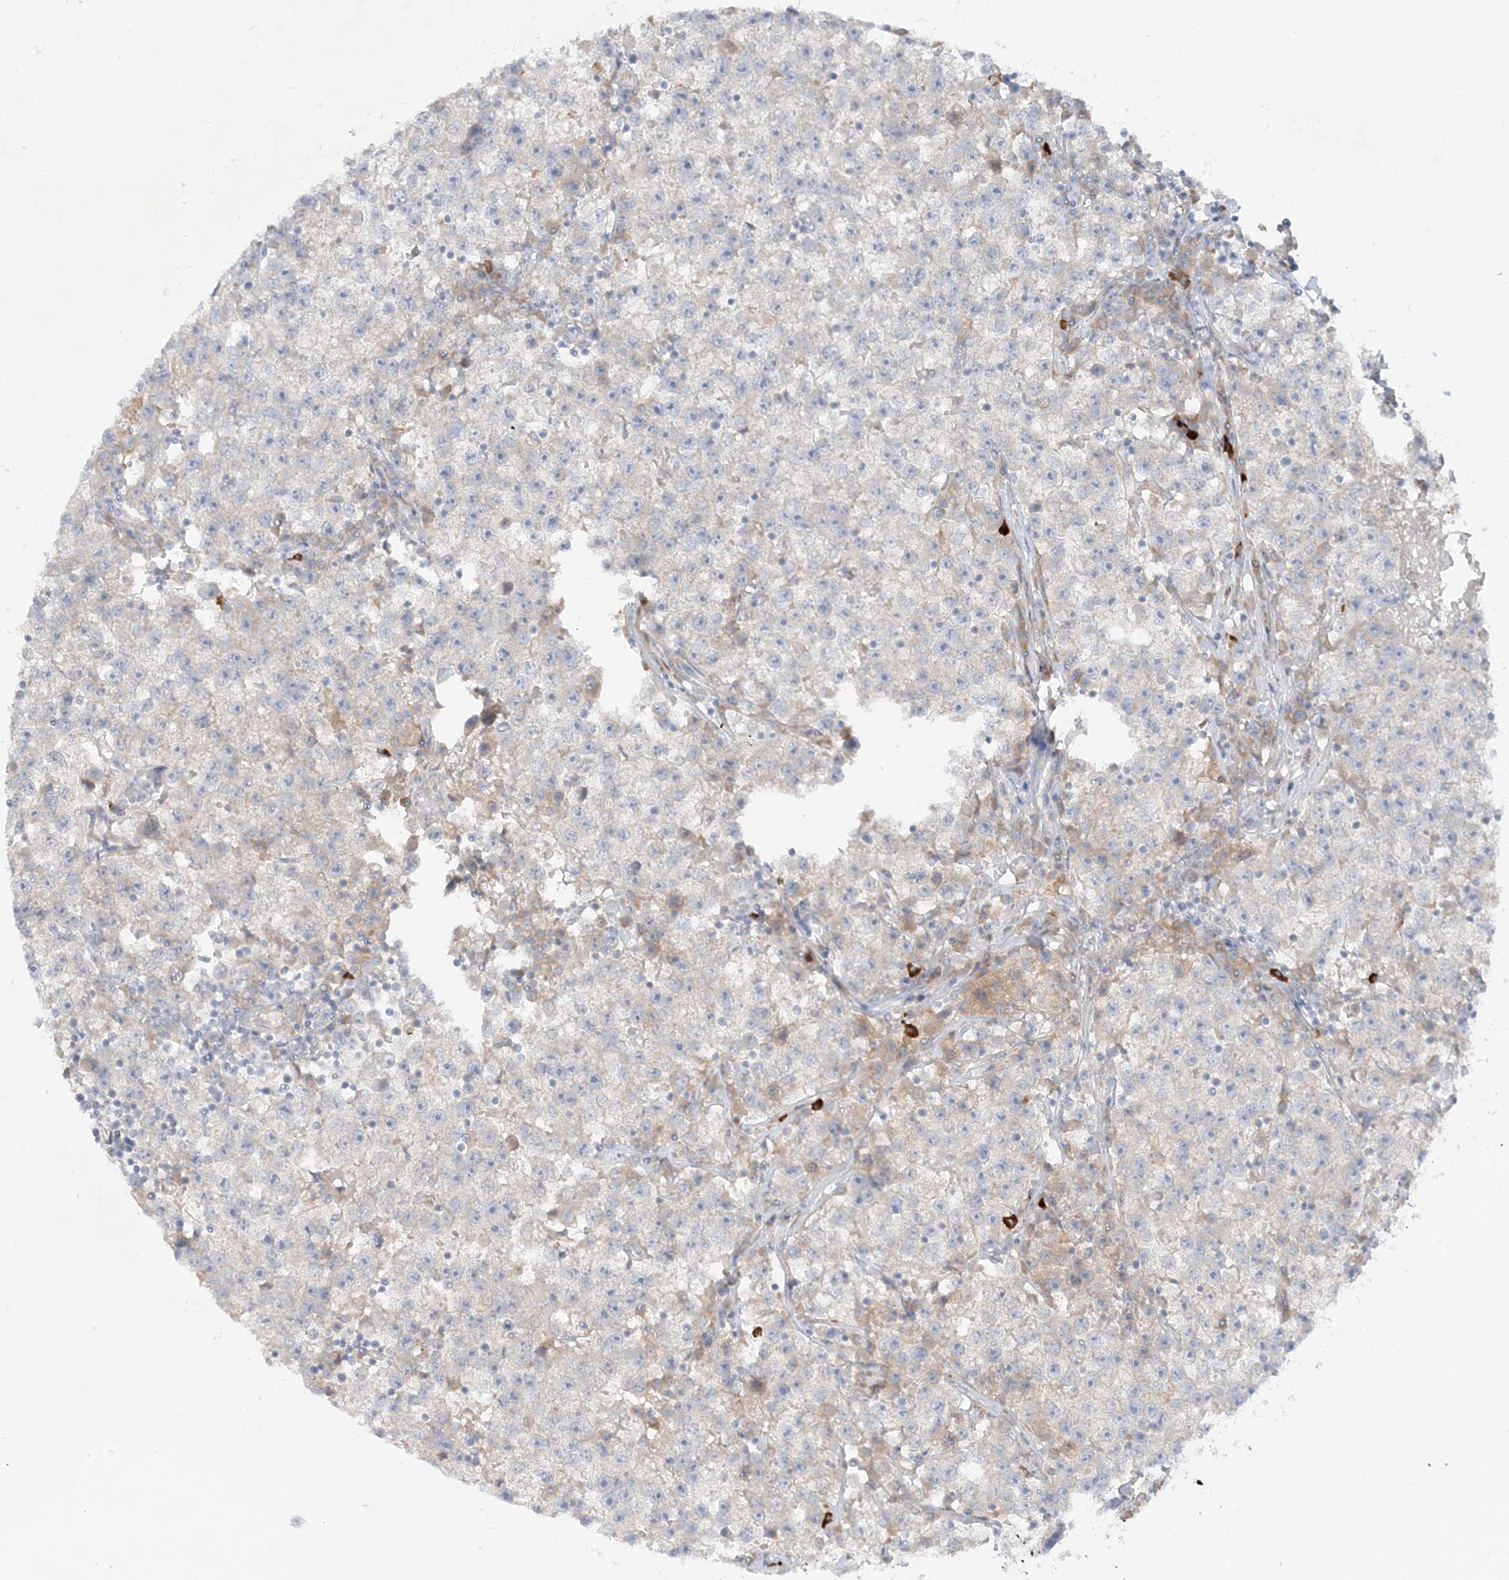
{"staining": {"intensity": "negative", "quantity": "none", "location": "none"}, "tissue": "testis cancer", "cell_type": "Tumor cells", "image_type": "cancer", "snomed": [{"axis": "morphology", "description": "Seminoma, NOS"}, {"axis": "topography", "description": "Testis"}], "caption": "High magnification brightfield microscopy of testis cancer stained with DAB (3,3'-diaminobenzidine) (brown) and counterstained with hematoxylin (blue): tumor cells show no significant positivity.", "gene": "THADA", "patient": {"sex": "male", "age": 22}}